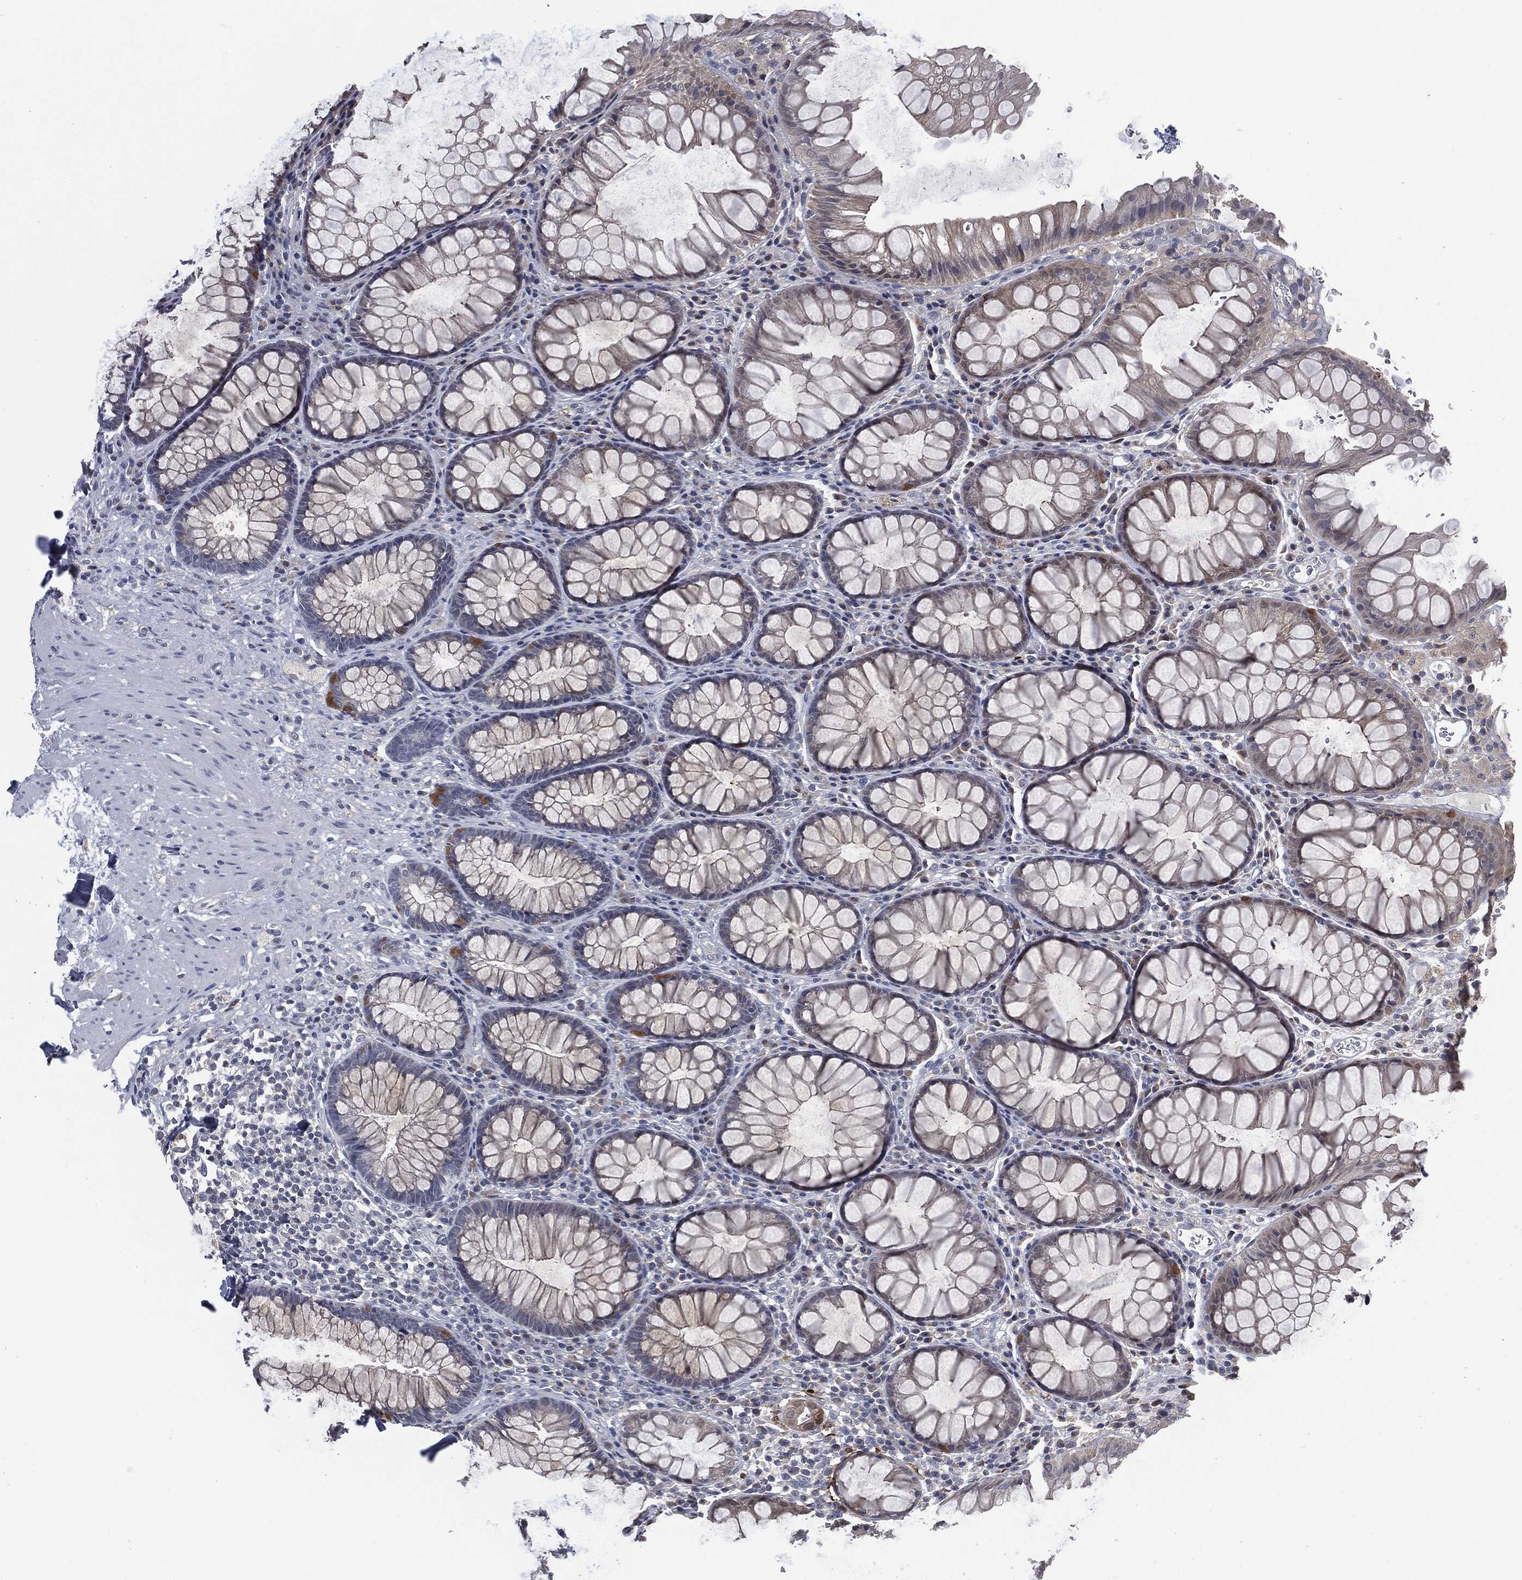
{"staining": {"intensity": "negative", "quantity": "none", "location": "none"}, "tissue": "rectum", "cell_type": "Glandular cells", "image_type": "normal", "snomed": [{"axis": "morphology", "description": "Normal tissue, NOS"}, {"axis": "topography", "description": "Rectum"}], "caption": "Immunohistochemistry (IHC) photomicrograph of normal rectum: rectum stained with DAB displays no significant protein expression in glandular cells.", "gene": "IL1RN", "patient": {"sex": "female", "age": 68}}